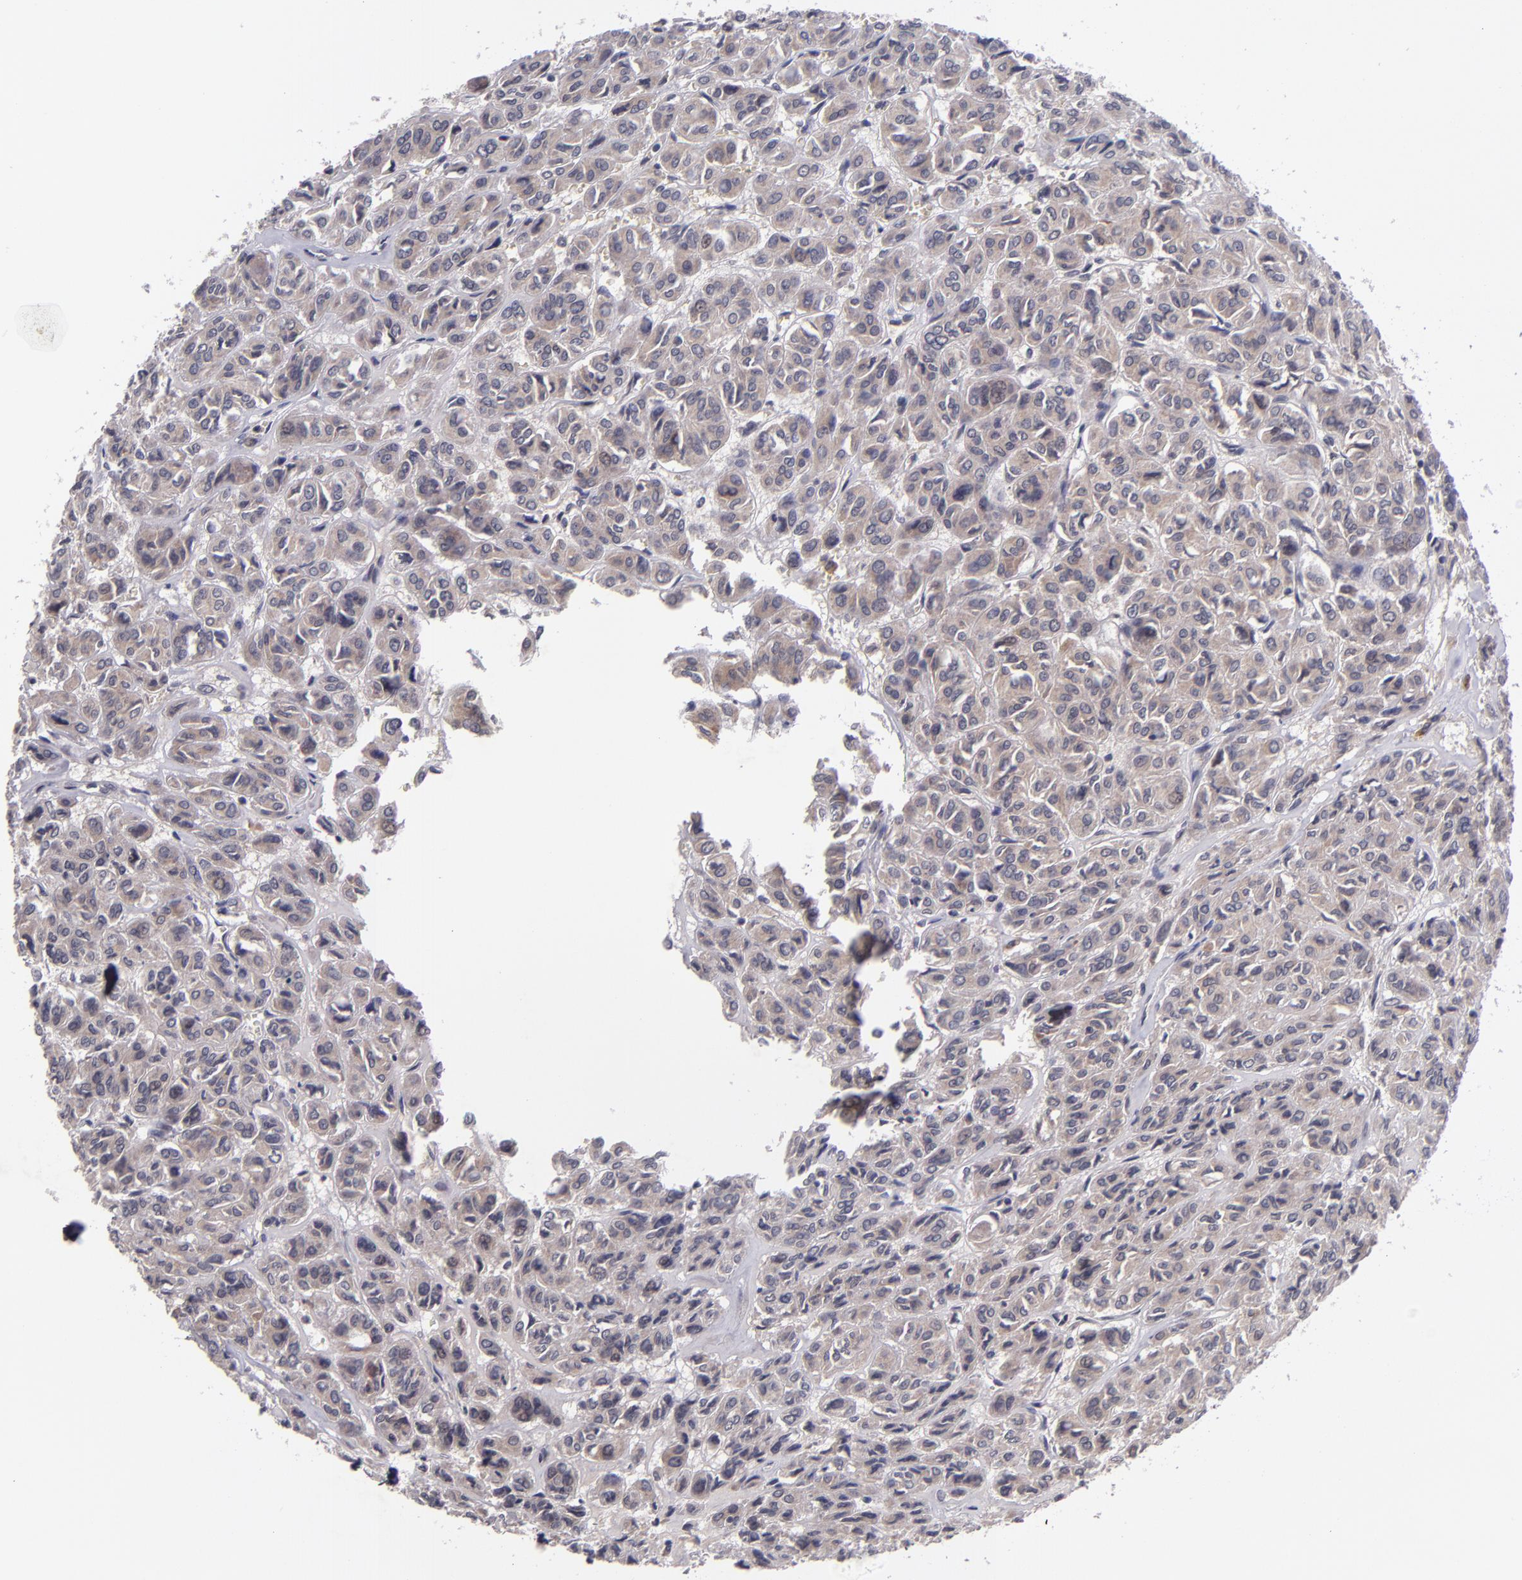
{"staining": {"intensity": "weak", "quantity": "25%-75%", "location": "cytoplasmic/membranous,nuclear"}, "tissue": "thyroid cancer", "cell_type": "Tumor cells", "image_type": "cancer", "snomed": [{"axis": "morphology", "description": "Follicular adenoma carcinoma, NOS"}, {"axis": "topography", "description": "Thyroid gland"}], "caption": "Weak cytoplasmic/membranous and nuclear positivity is identified in approximately 25%-75% of tumor cells in thyroid cancer.", "gene": "CDC7", "patient": {"sex": "female", "age": 71}}